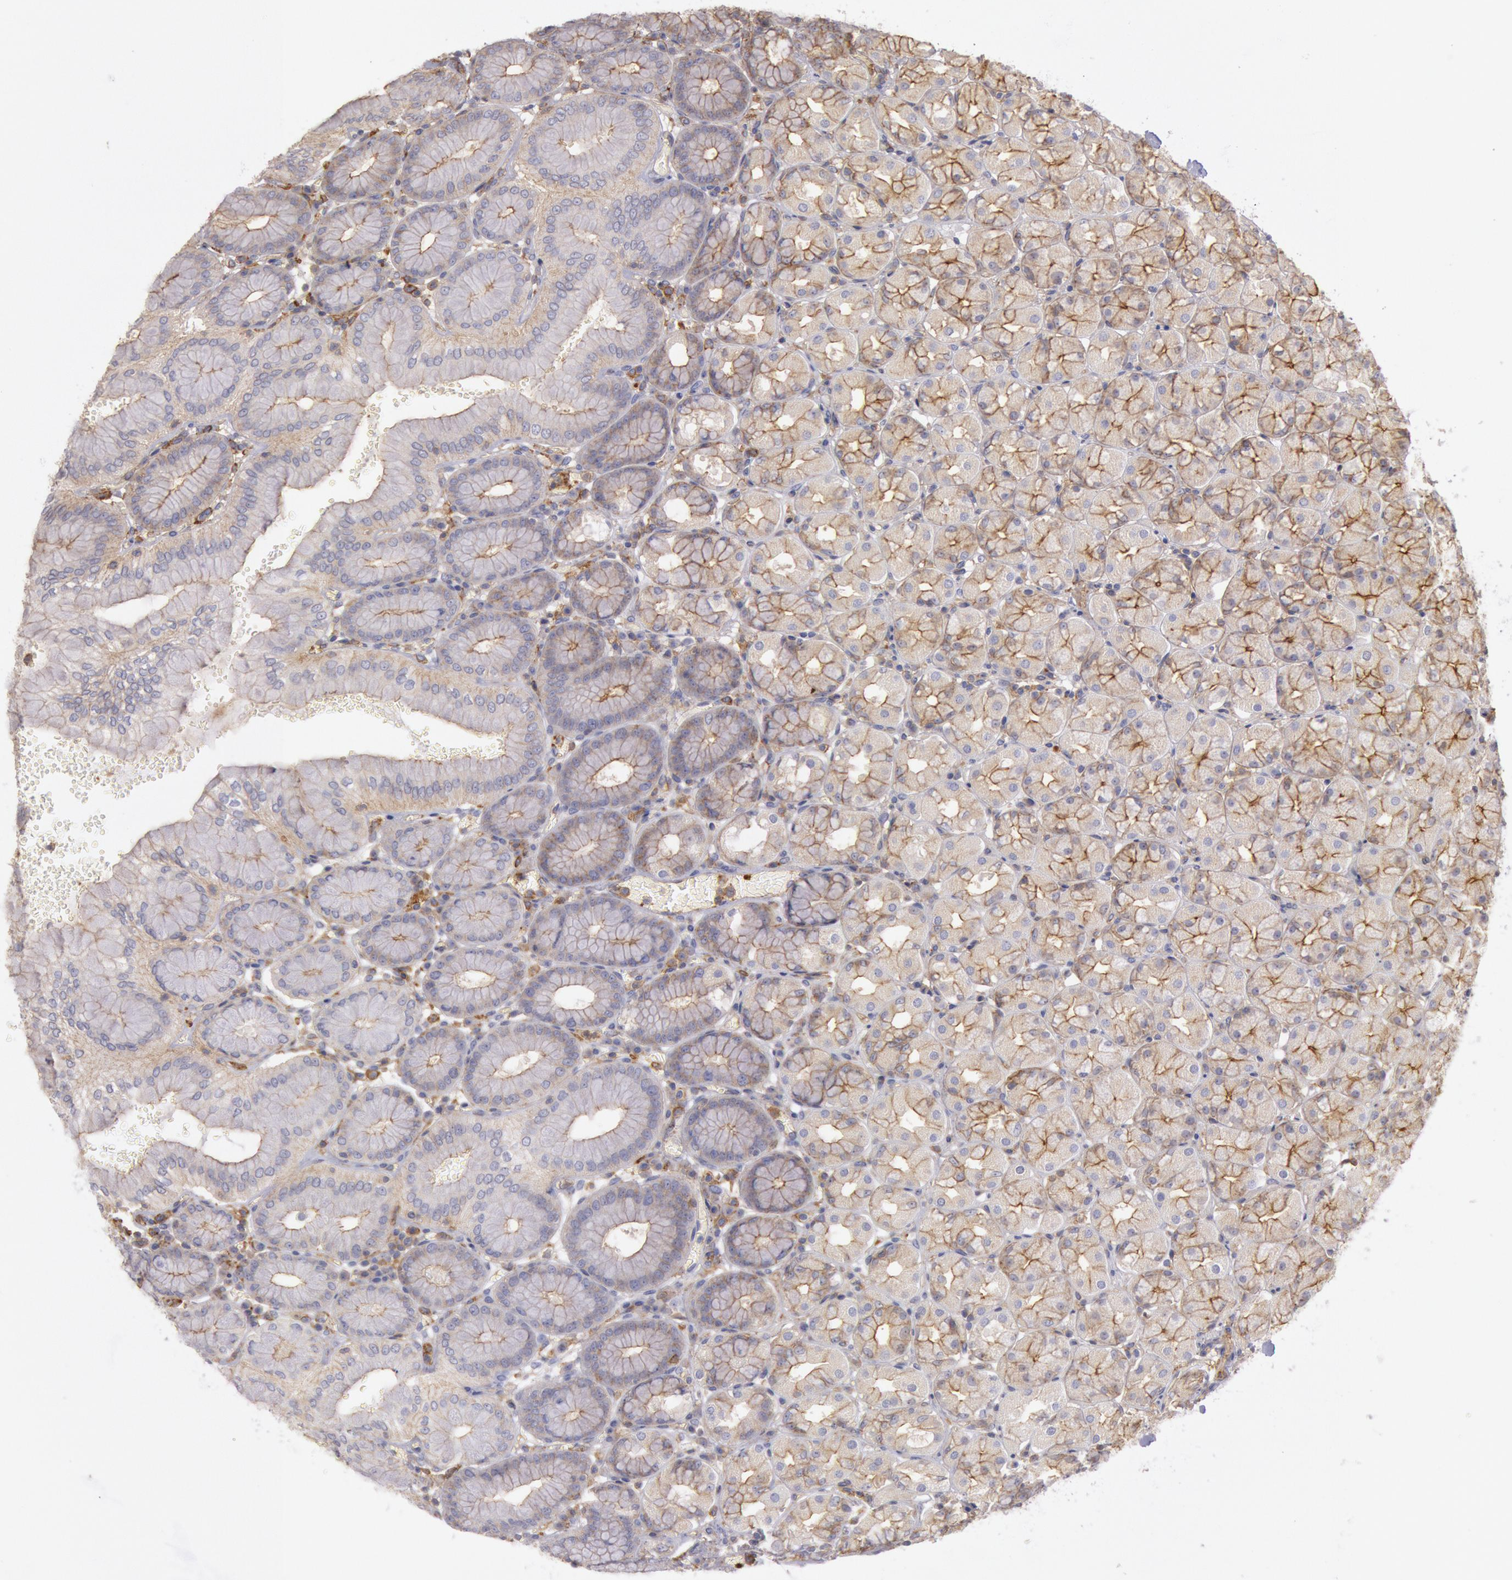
{"staining": {"intensity": "weak", "quantity": ">75%", "location": "cytoplasmic/membranous"}, "tissue": "stomach", "cell_type": "Glandular cells", "image_type": "normal", "snomed": [{"axis": "morphology", "description": "Normal tissue, NOS"}, {"axis": "topography", "description": "Stomach, upper"}, {"axis": "topography", "description": "Stomach"}], "caption": "Protein staining exhibits weak cytoplasmic/membranous expression in about >75% of glandular cells in unremarkable stomach.", "gene": "SNAP23", "patient": {"sex": "male", "age": 76}}